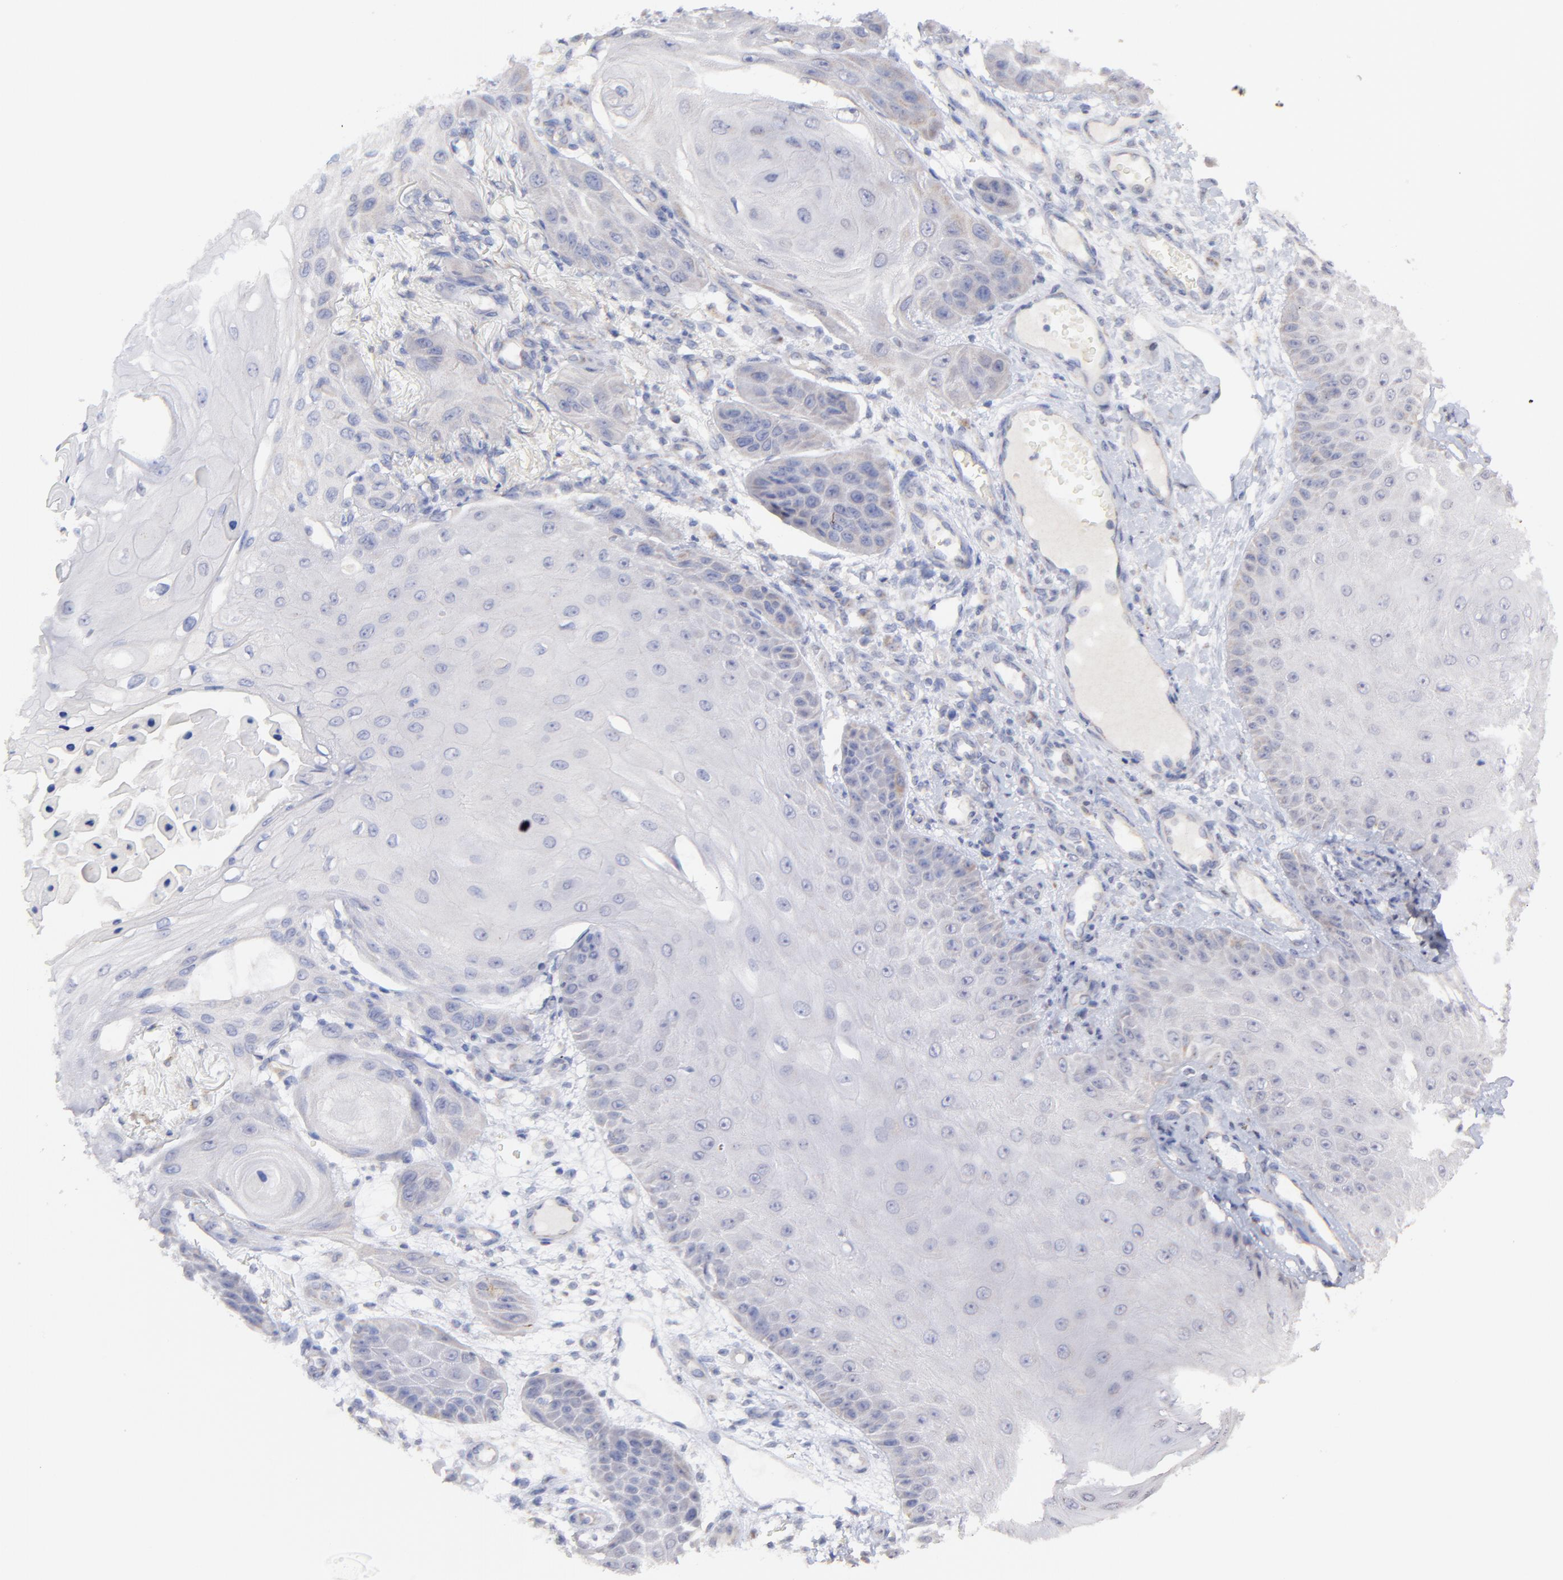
{"staining": {"intensity": "negative", "quantity": "none", "location": "none"}, "tissue": "skin cancer", "cell_type": "Tumor cells", "image_type": "cancer", "snomed": [{"axis": "morphology", "description": "Squamous cell carcinoma, NOS"}, {"axis": "topography", "description": "Skin"}], "caption": "Protein analysis of skin cancer demonstrates no significant positivity in tumor cells.", "gene": "CFAP57", "patient": {"sex": "female", "age": 40}}